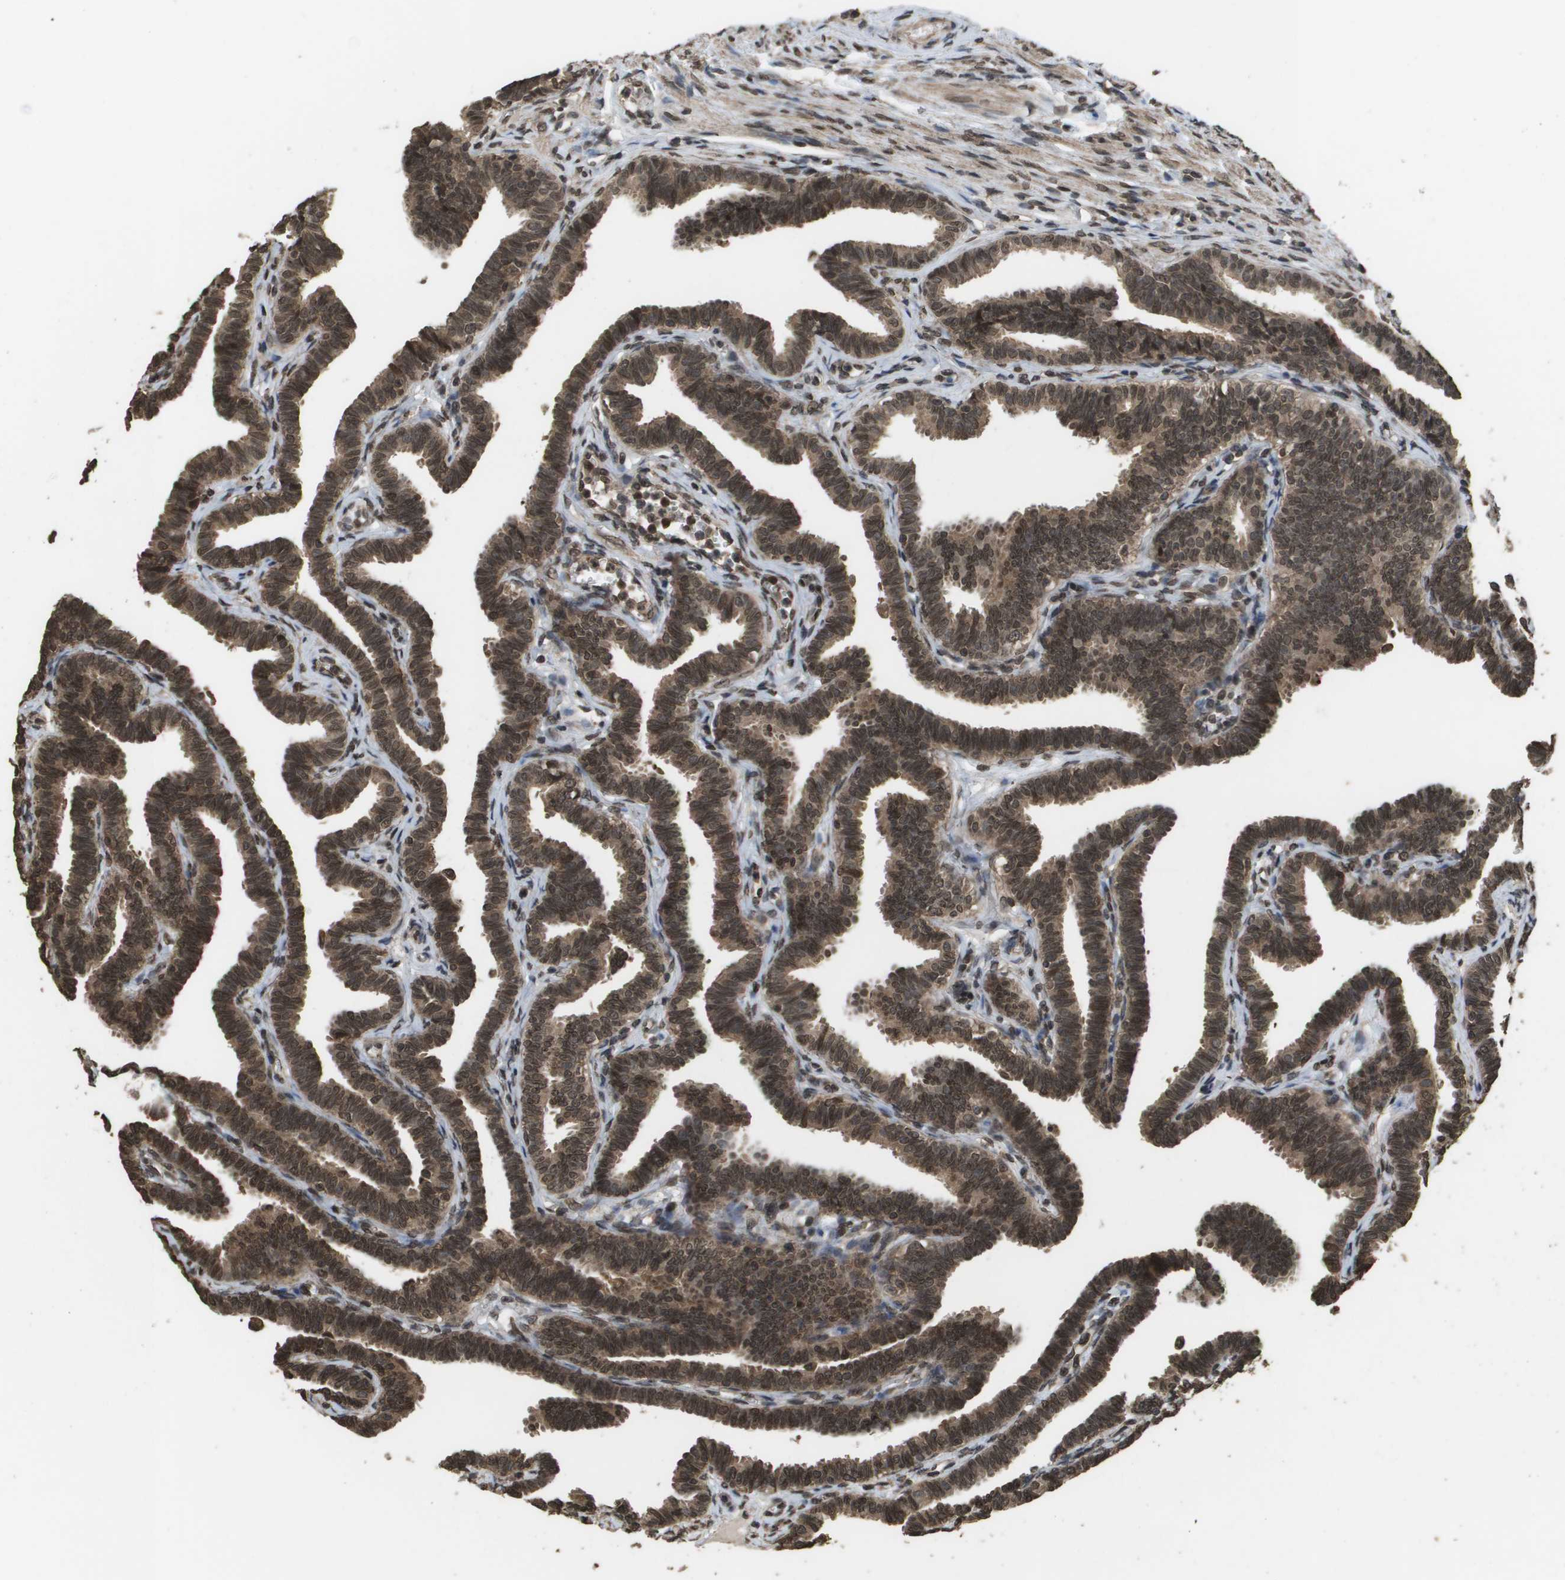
{"staining": {"intensity": "moderate", "quantity": ">75%", "location": "cytoplasmic/membranous,nuclear"}, "tissue": "fallopian tube", "cell_type": "Glandular cells", "image_type": "normal", "snomed": [{"axis": "morphology", "description": "Normal tissue, NOS"}, {"axis": "topography", "description": "Fallopian tube"}, {"axis": "topography", "description": "Ovary"}], "caption": "Immunohistochemical staining of normal human fallopian tube exhibits medium levels of moderate cytoplasmic/membranous,nuclear staining in about >75% of glandular cells. Using DAB (brown) and hematoxylin (blue) stains, captured at high magnification using brightfield microscopy.", "gene": "AXIN2", "patient": {"sex": "female", "age": 23}}